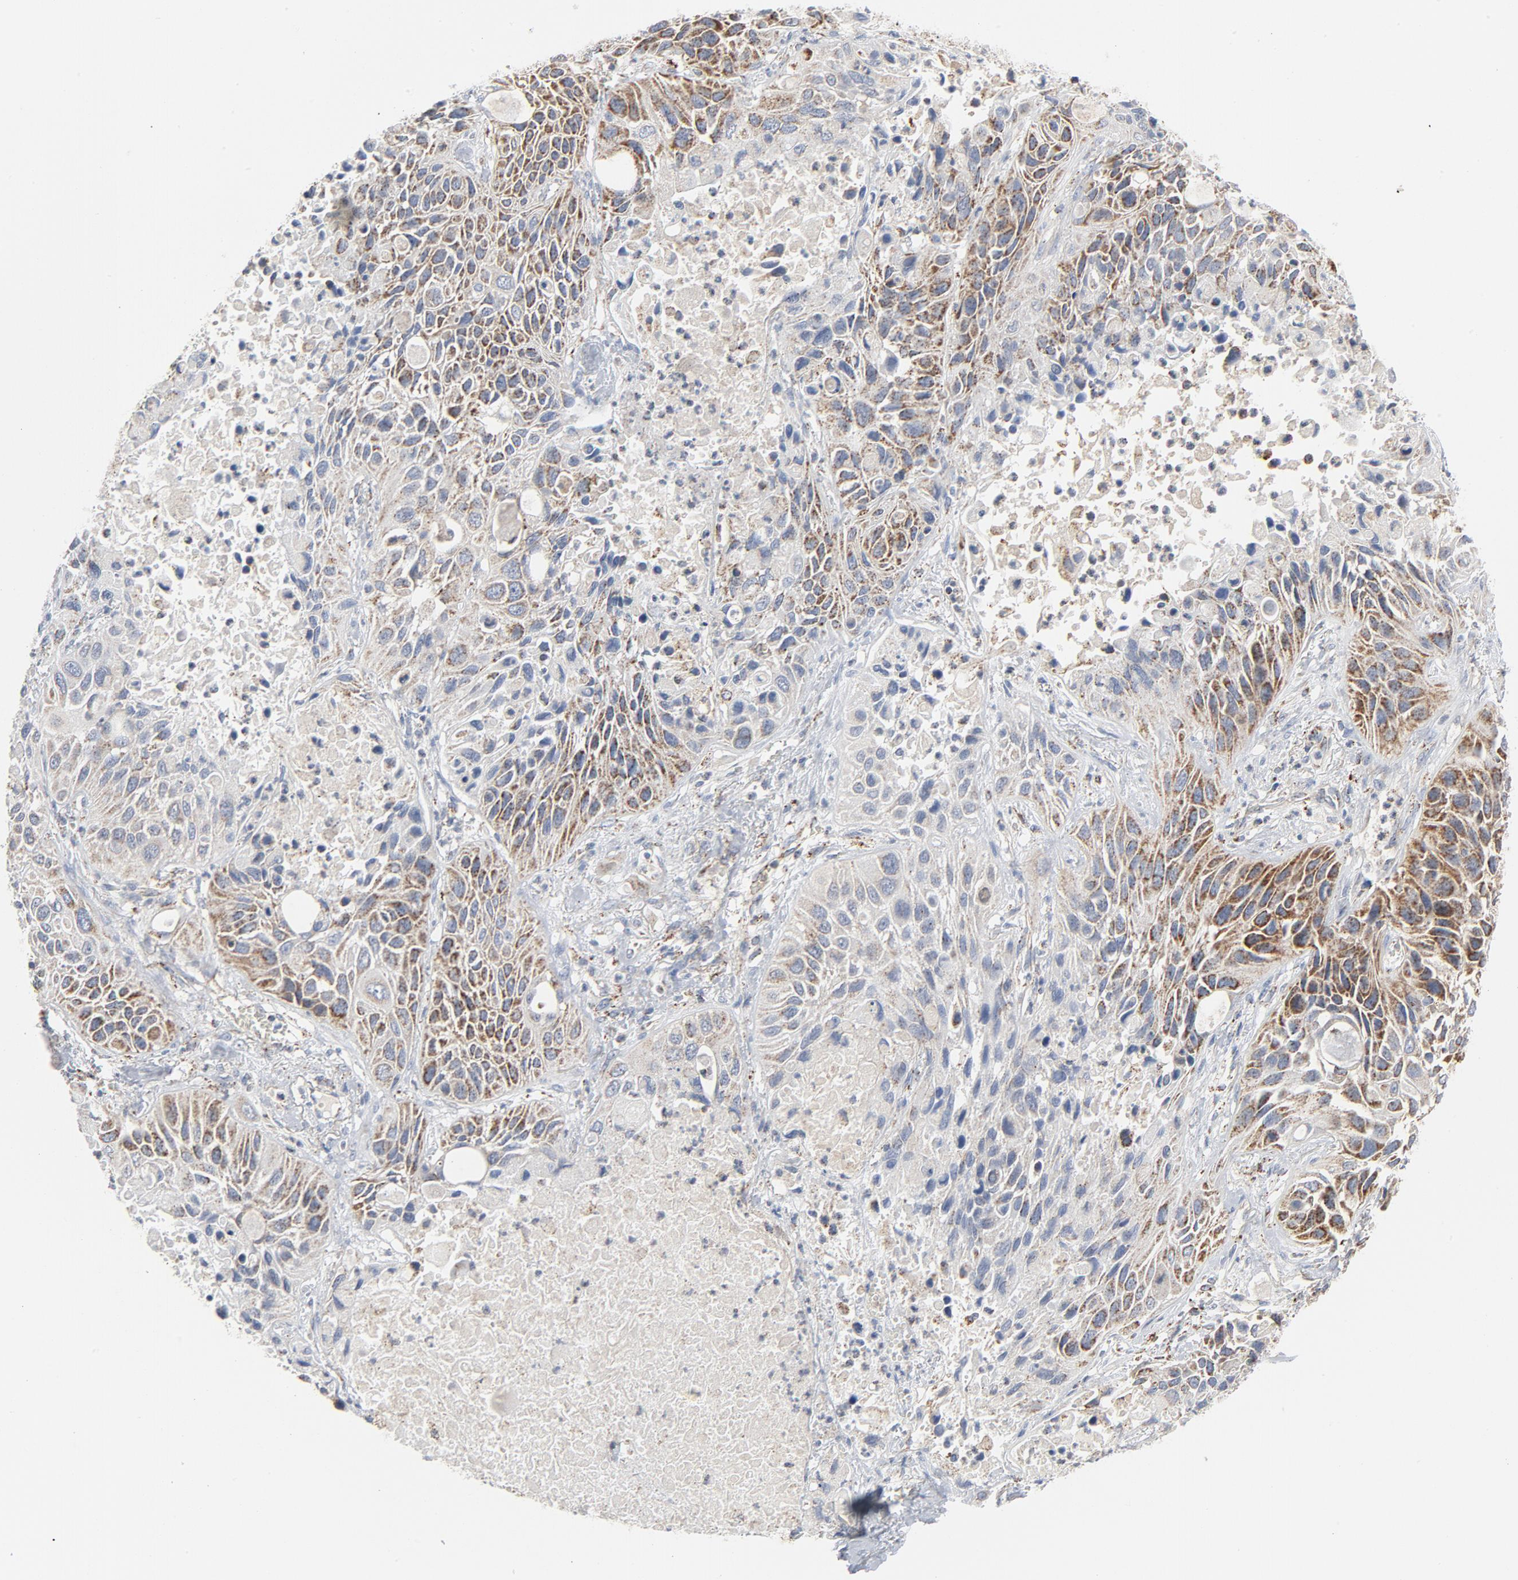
{"staining": {"intensity": "moderate", "quantity": "25%-75%", "location": "cytoplasmic/membranous"}, "tissue": "lung cancer", "cell_type": "Tumor cells", "image_type": "cancer", "snomed": [{"axis": "morphology", "description": "Squamous cell carcinoma, NOS"}, {"axis": "topography", "description": "Lung"}], "caption": "Approximately 25%-75% of tumor cells in lung squamous cell carcinoma demonstrate moderate cytoplasmic/membranous protein expression as visualized by brown immunohistochemical staining.", "gene": "SETD3", "patient": {"sex": "female", "age": 76}}